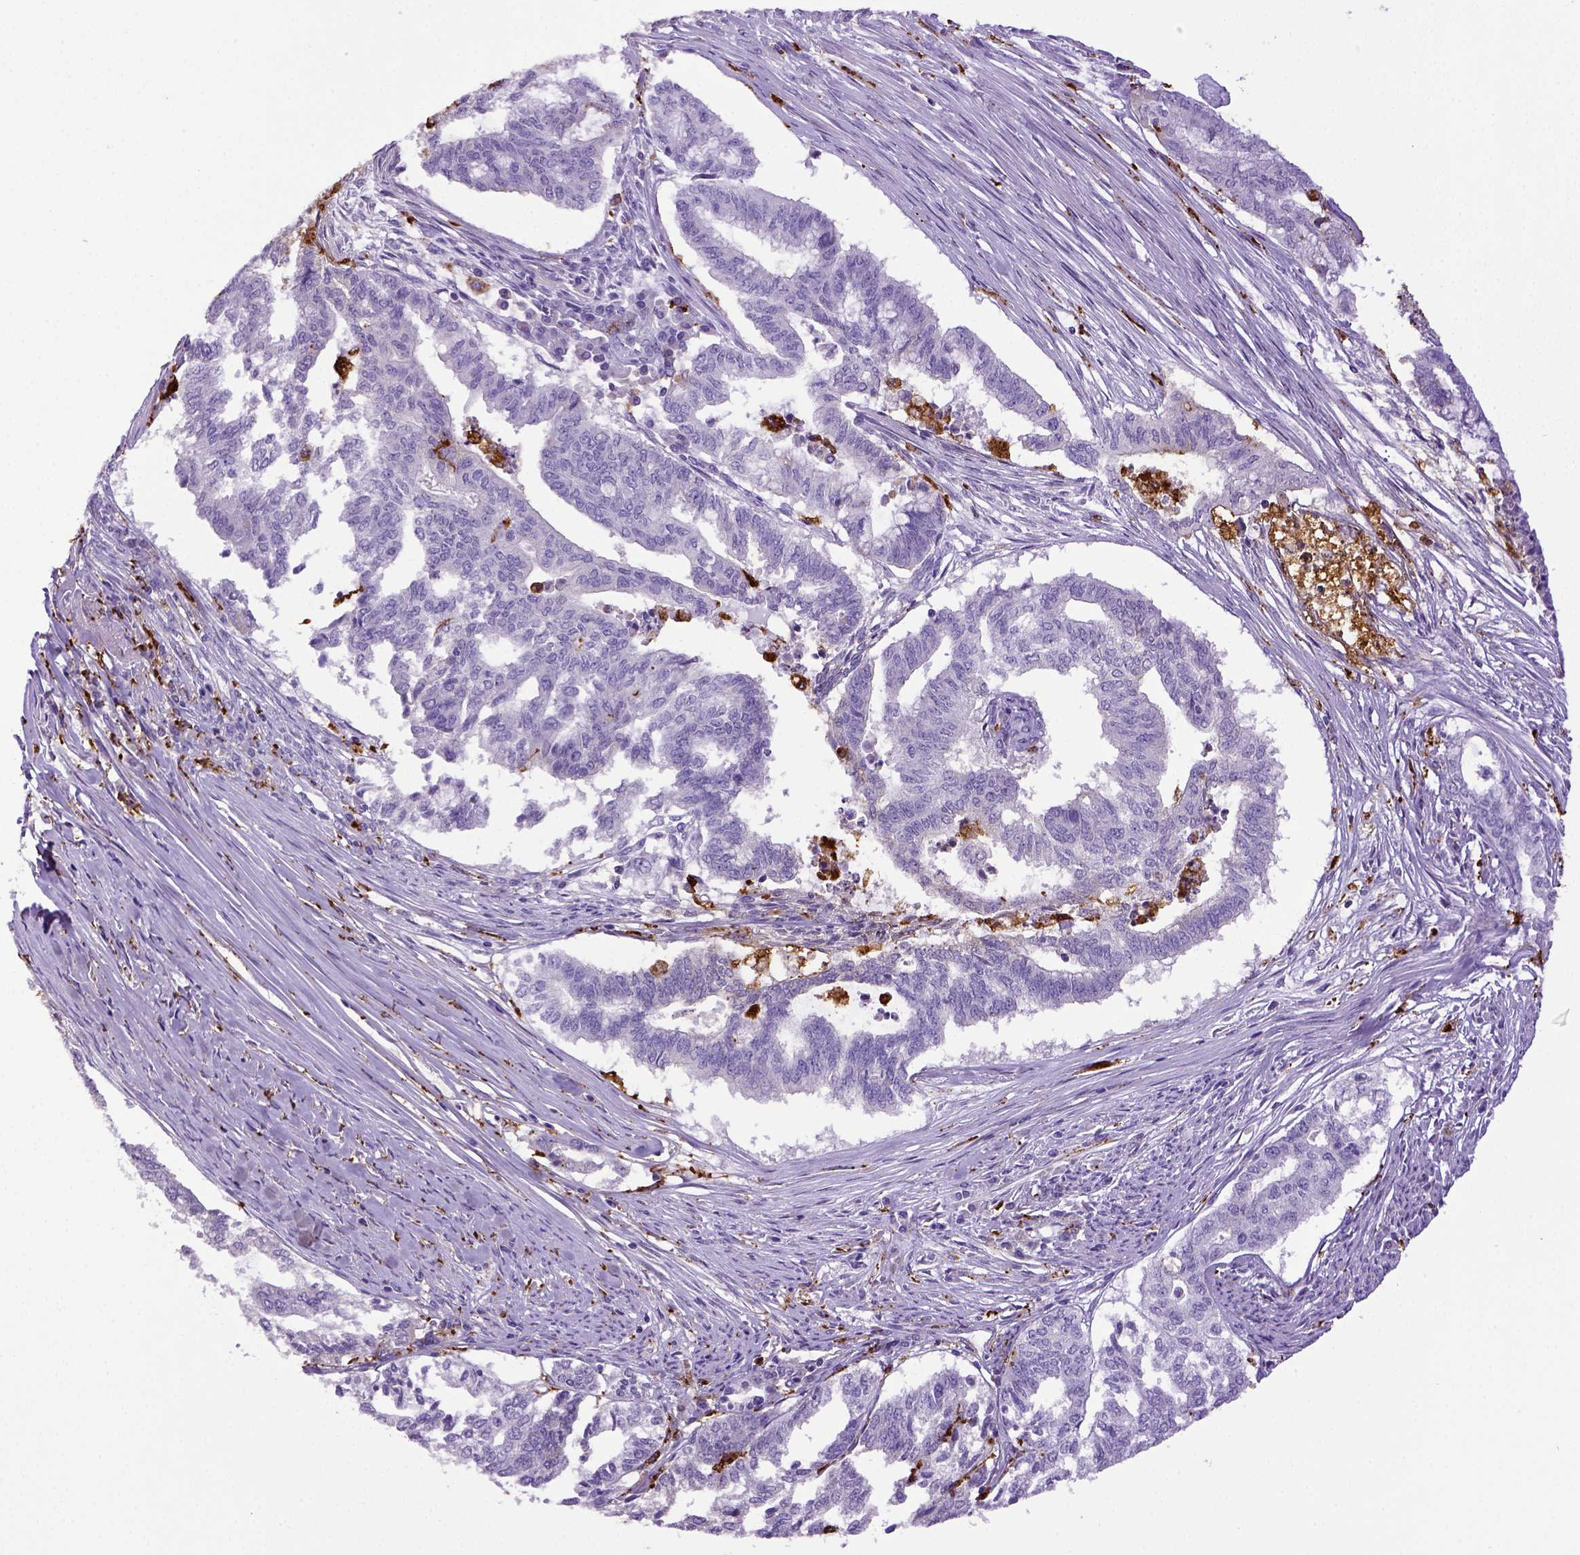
{"staining": {"intensity": "negative", "quantity": "none", "location": "none"}, "tissue": "endometrial cancer", "cell_type": "Tumor cells", "image_type": "cancer", "snomed": [{"axis": "morphology", "description": "Adenocarcinoma, NOS"}, {"axis": "topography", "description": "Endometrium"}], "caption": "DAB (3,3'-diaminobenzidine) immunohistochemical staining of endometrial cancer (adenocarcinoma) shows no significant expression in tumor cells. The staining is performed using DAB brown chromogen with nuclei counter-stained in using hematoxylin.", "gene": "CD68", "patient": {"sex": "female", "age": 79}}